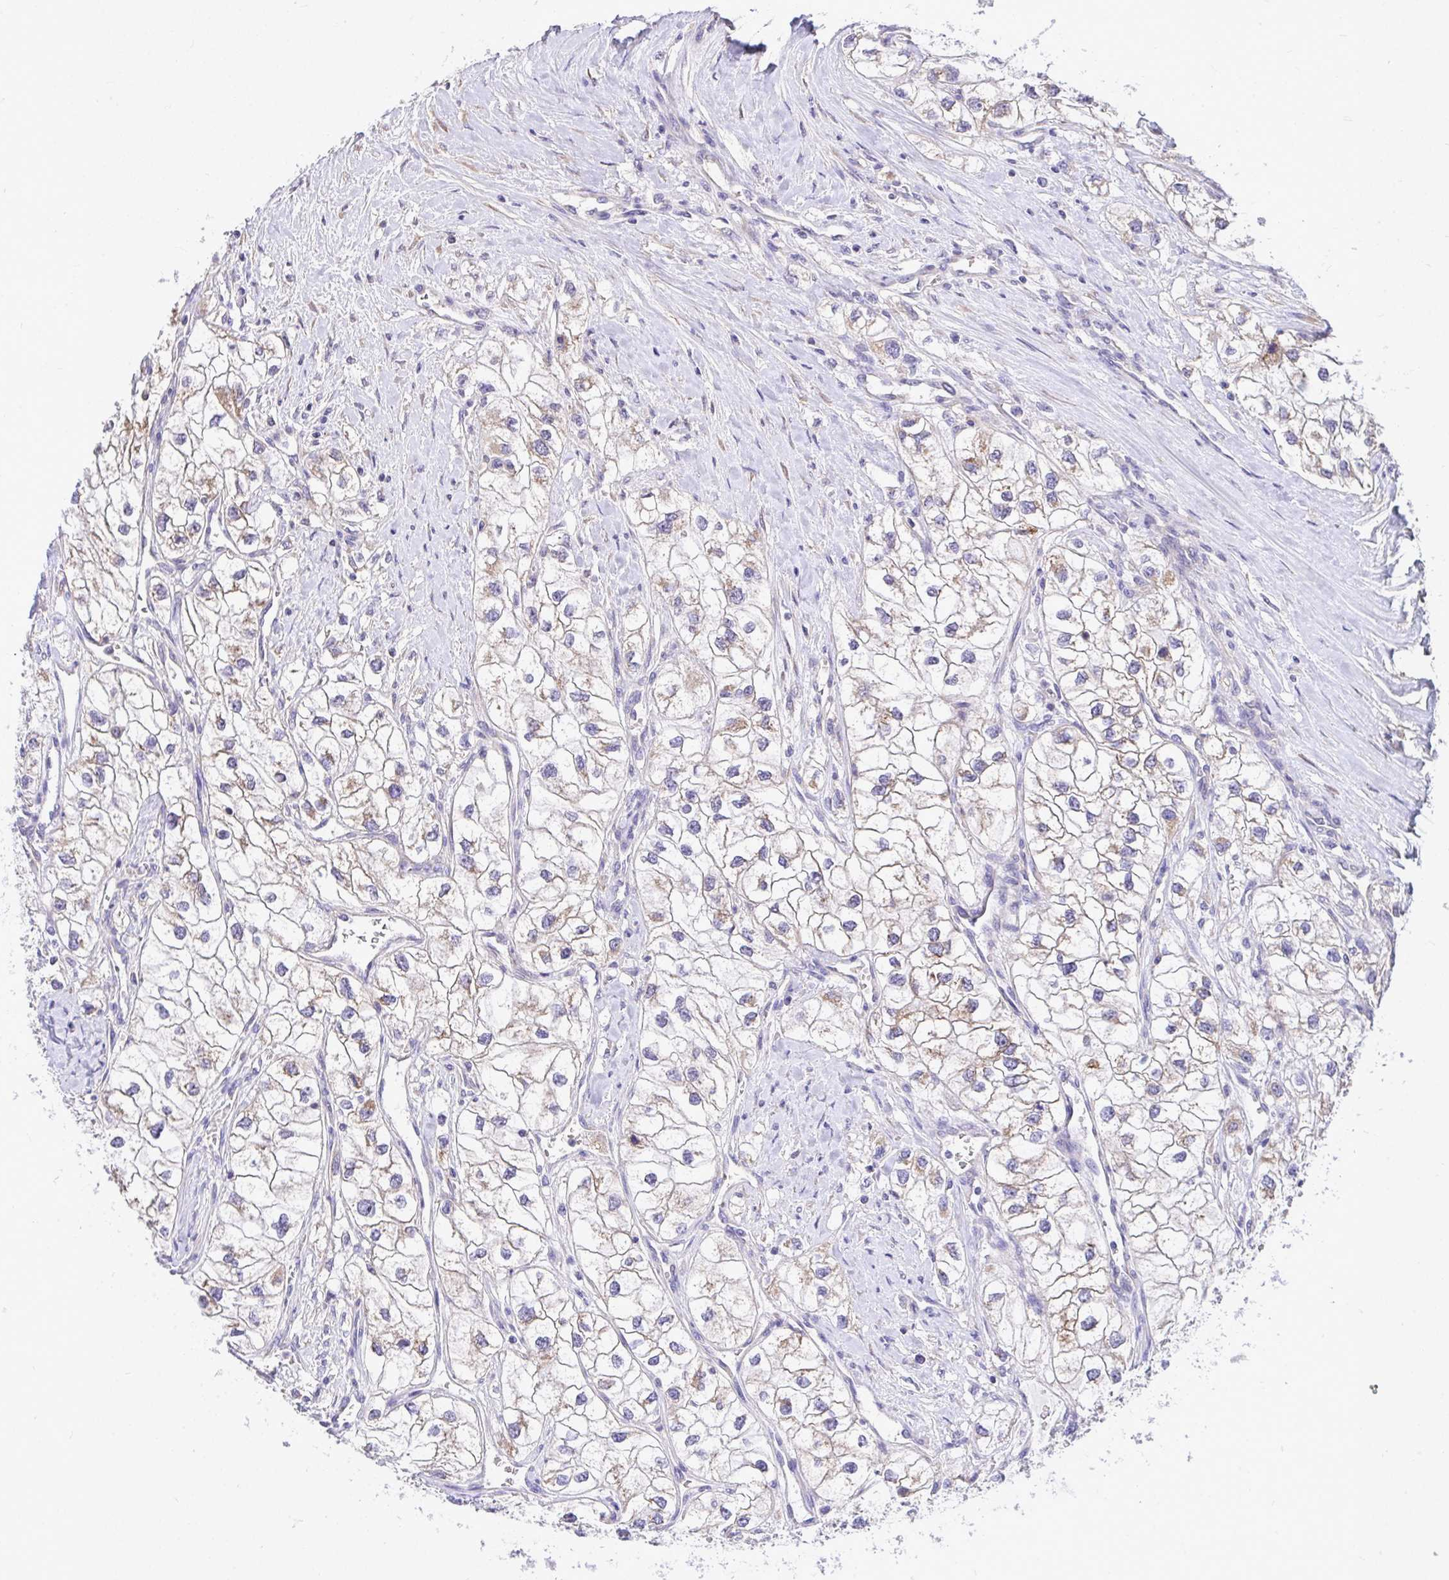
{"staining": {"intensity": "weak", "quantity": "25%-75%", "location": "cytoplasmic/membranous"}, "tissue": "renal cancer", "cell_type": "Tumor cells", "image_type": "cancer", "snomed": [{"axis": "morphology", "description": "Adenocarcinoma, NOS"}, {"axis": "topography", "description": "Kidney"}], "caption": "Weak cytoplasmic/membranous staining is identified in approximately 25%-75% of tumor cells in renal adenocarcinoma. (IHC, brightfield microscopy, high magnification).", "gene": "MPC2", "patient": {"sex": "male", "age": 59}}